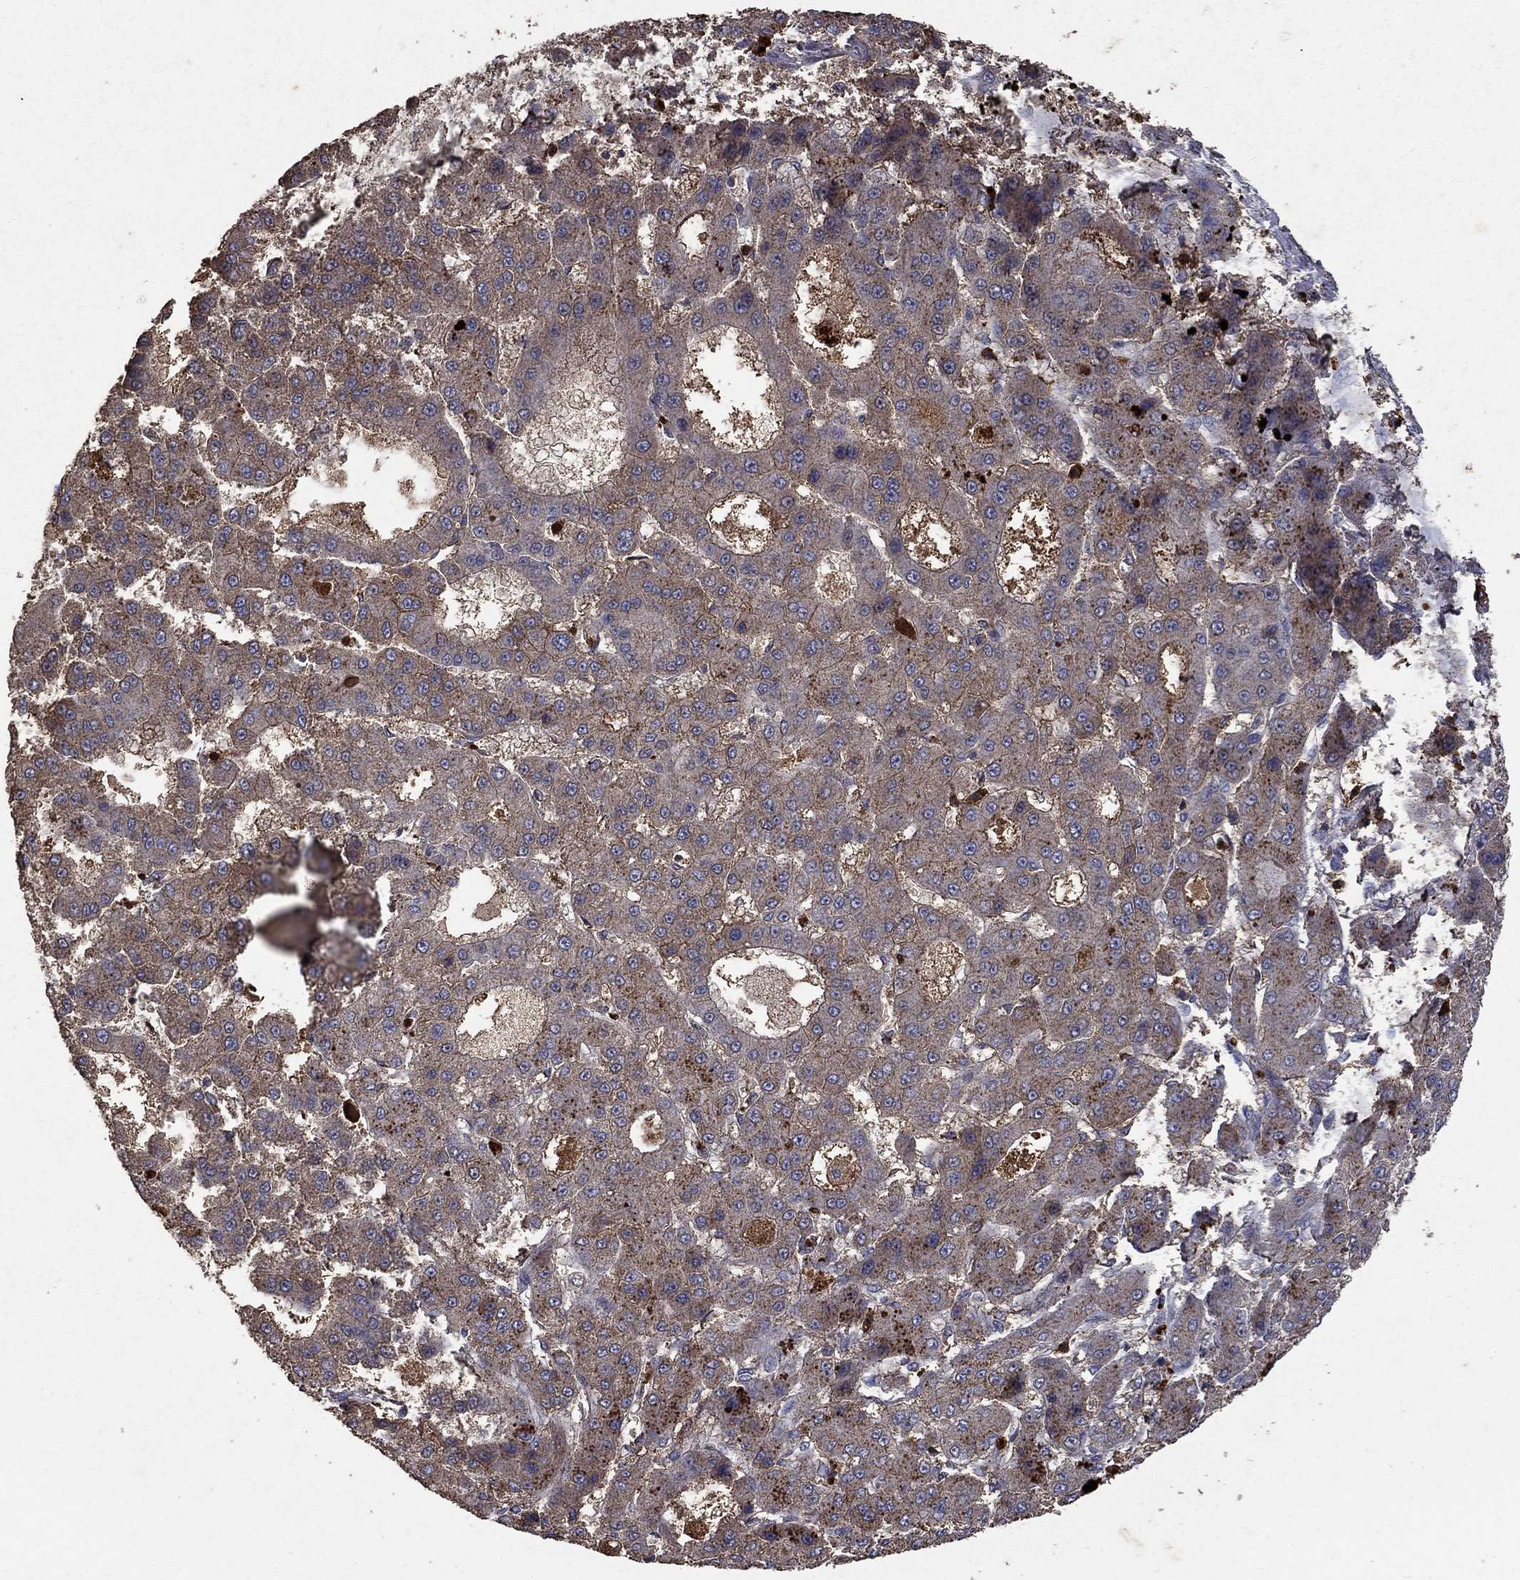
{"staining": {"intensity": "moderate", "quantity": "25%-75%", "location": "cytoplasmic/membranous"}, "tissue": "liver cancer", "cell_type": "Tumor cells", "image_type": "cancer", "snomed": [{"axis": "morphology", "description": "Carcinoma, Hepatocellular, NOS"}, {"axis": "topography", "description": "Liver"}], "caption": "Human hepatocellular carcinoma (liver) stained for a protein (brown) displays moderate cytoplasmic/membranous positive positivity in approximately 25%-75% of tumor cells.", "gene": "CD24", "patient": {"sex": "male", "age": 70}}